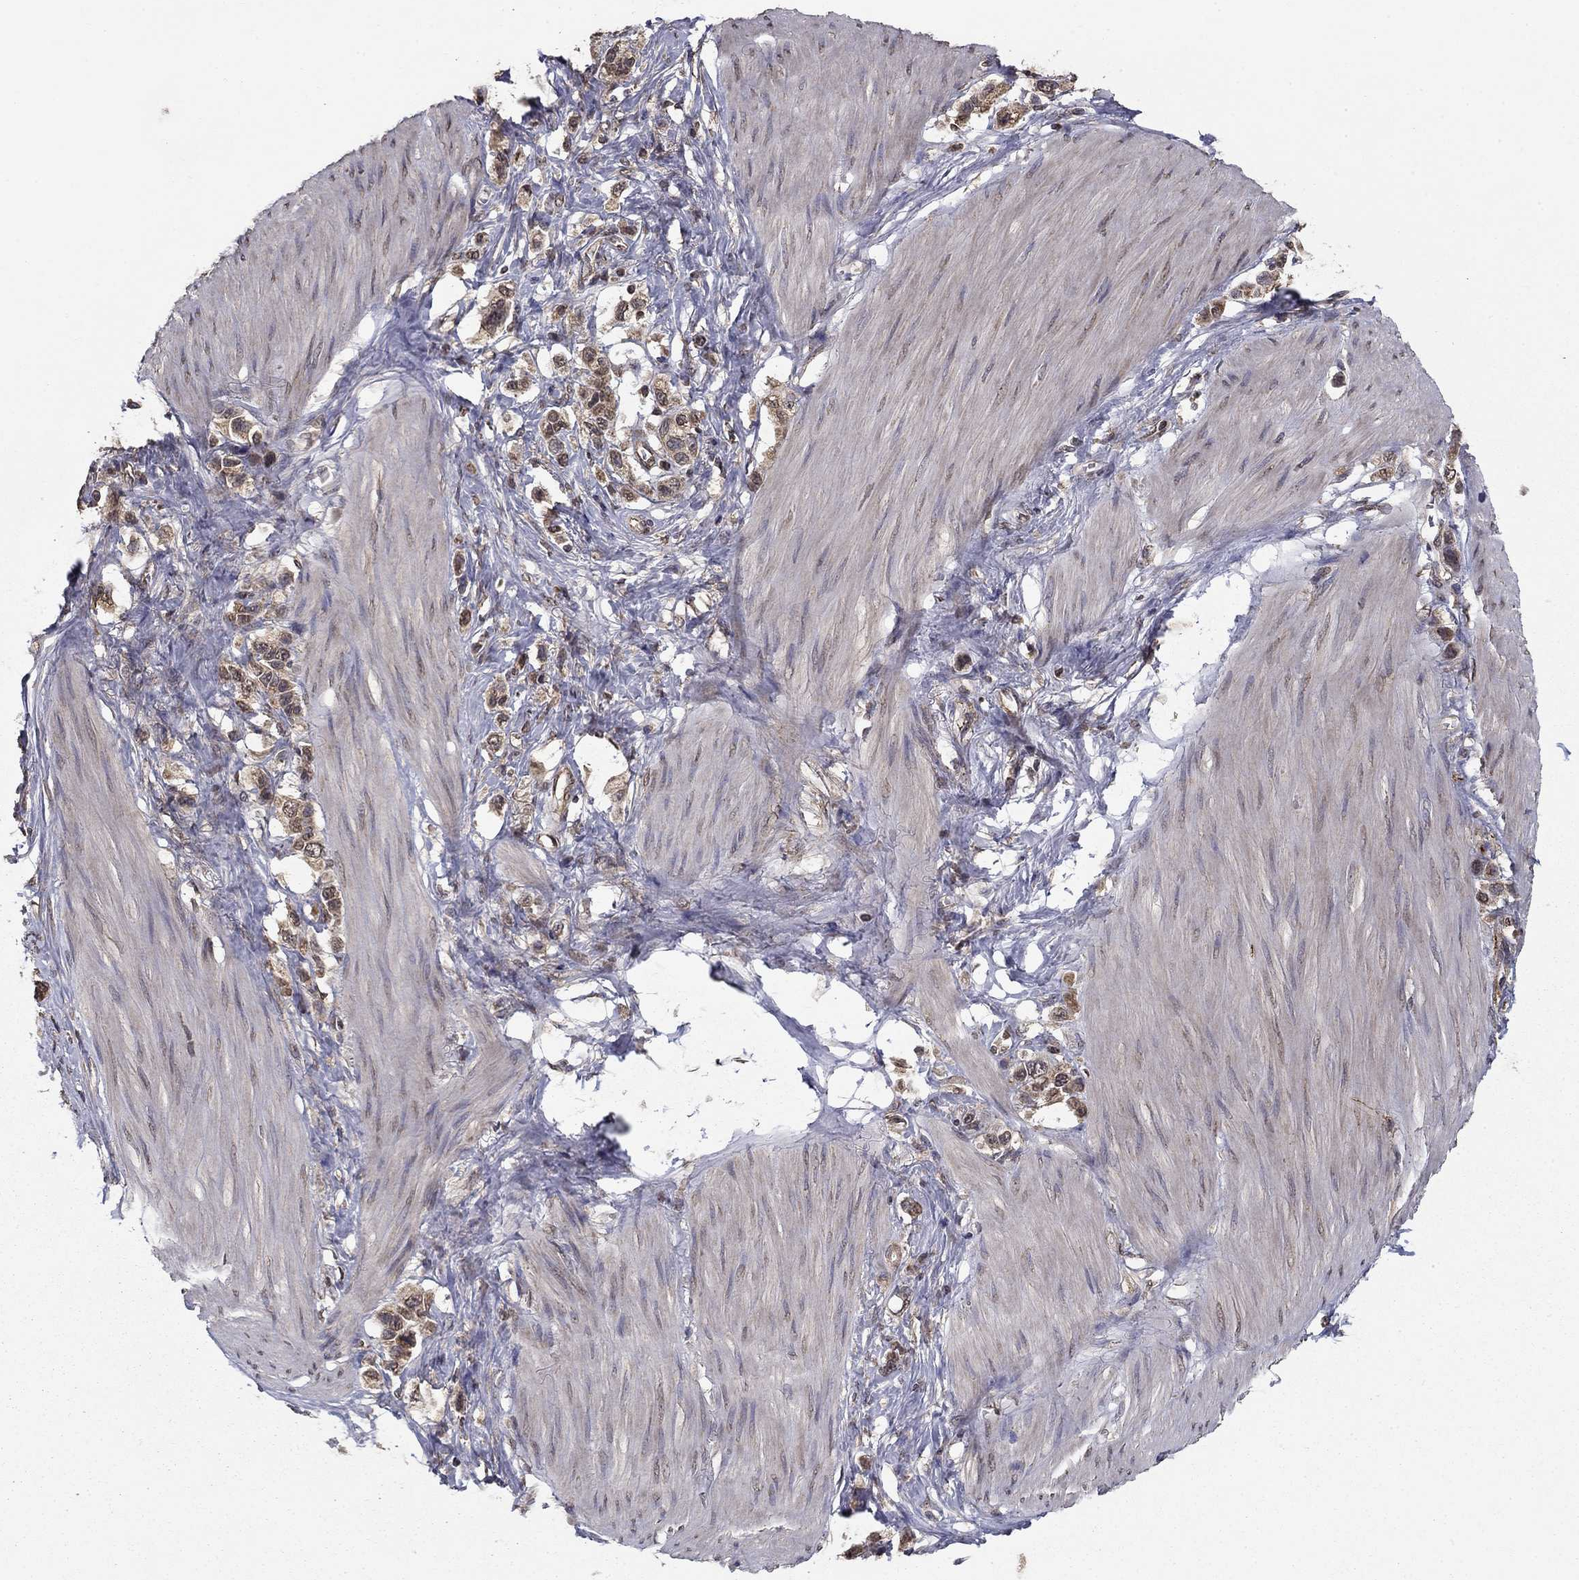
{"staining": {"intensity": "moderate", "quantity": ">75%", "location": "cytoplasmic/membranous"}, "tissue": "stomach cancer", "cell_type": "Tumor cells", "image_type": "cancer", "snomed": [{"axis": "morphology", "description": "Normal tissue, NOS"}, {"axis": "morphology", "description": "Adenocarcinoma, NOS"}, {"axis": "morphology", "description": "Adenocarcinoma, High grade"}, {"axis": "topography", "description": "Stomach, upper"}, {"axis": "topography", "description": "Stomach"}], "caption": "Human adenocarcinoma (stomach) stained for a protein (brown) reveals moderate cytoplasmic/membranous positive positivity in about >75% of tumor cells.", "gene": "SLC2A13", "patient": {"sex": "female", "age": 65}}